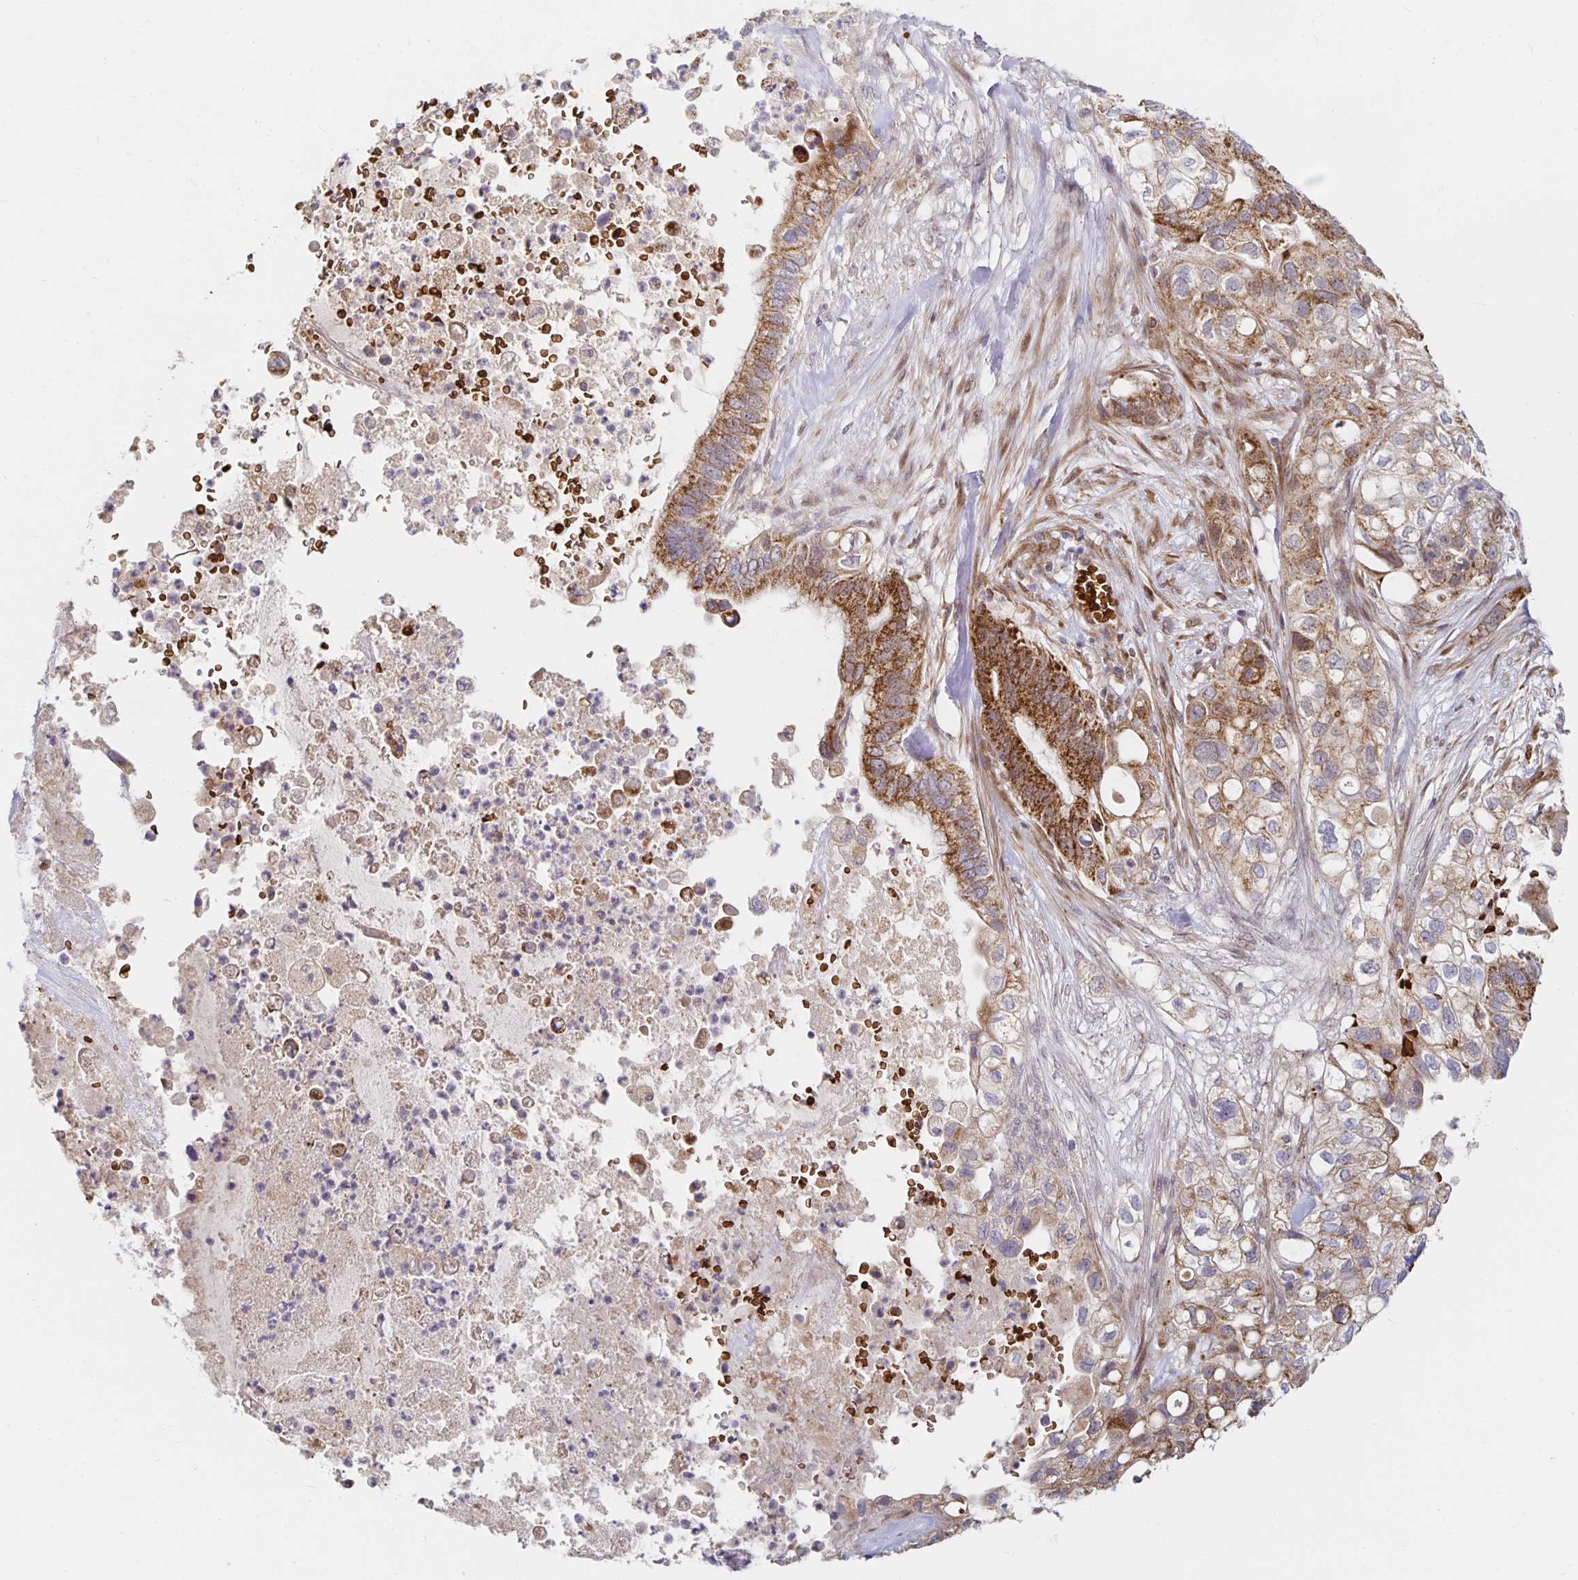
{"staining": {"intensity": "moderate", "quantity": ">75%", "location": "cytoplasmic/membranous"}, "tissue": "pancreatic cancer", "cell_type": "Tumor cells", "image_type": "cancer", "snomed": [{"axis": "morphology", "description": "Adenocarcinoma, NOS"}, {"axis": "topography", "description": "Pancreas"}], "caption": "Immunohistochemistry of pancreatic adenocarcinoma demonstrates medium levels of moderate cytoplasmic/membranous staining in approximately >75% of tumor cells.", "gene": "MRPL28", "patient": {"sex": "female", "age": 72}}